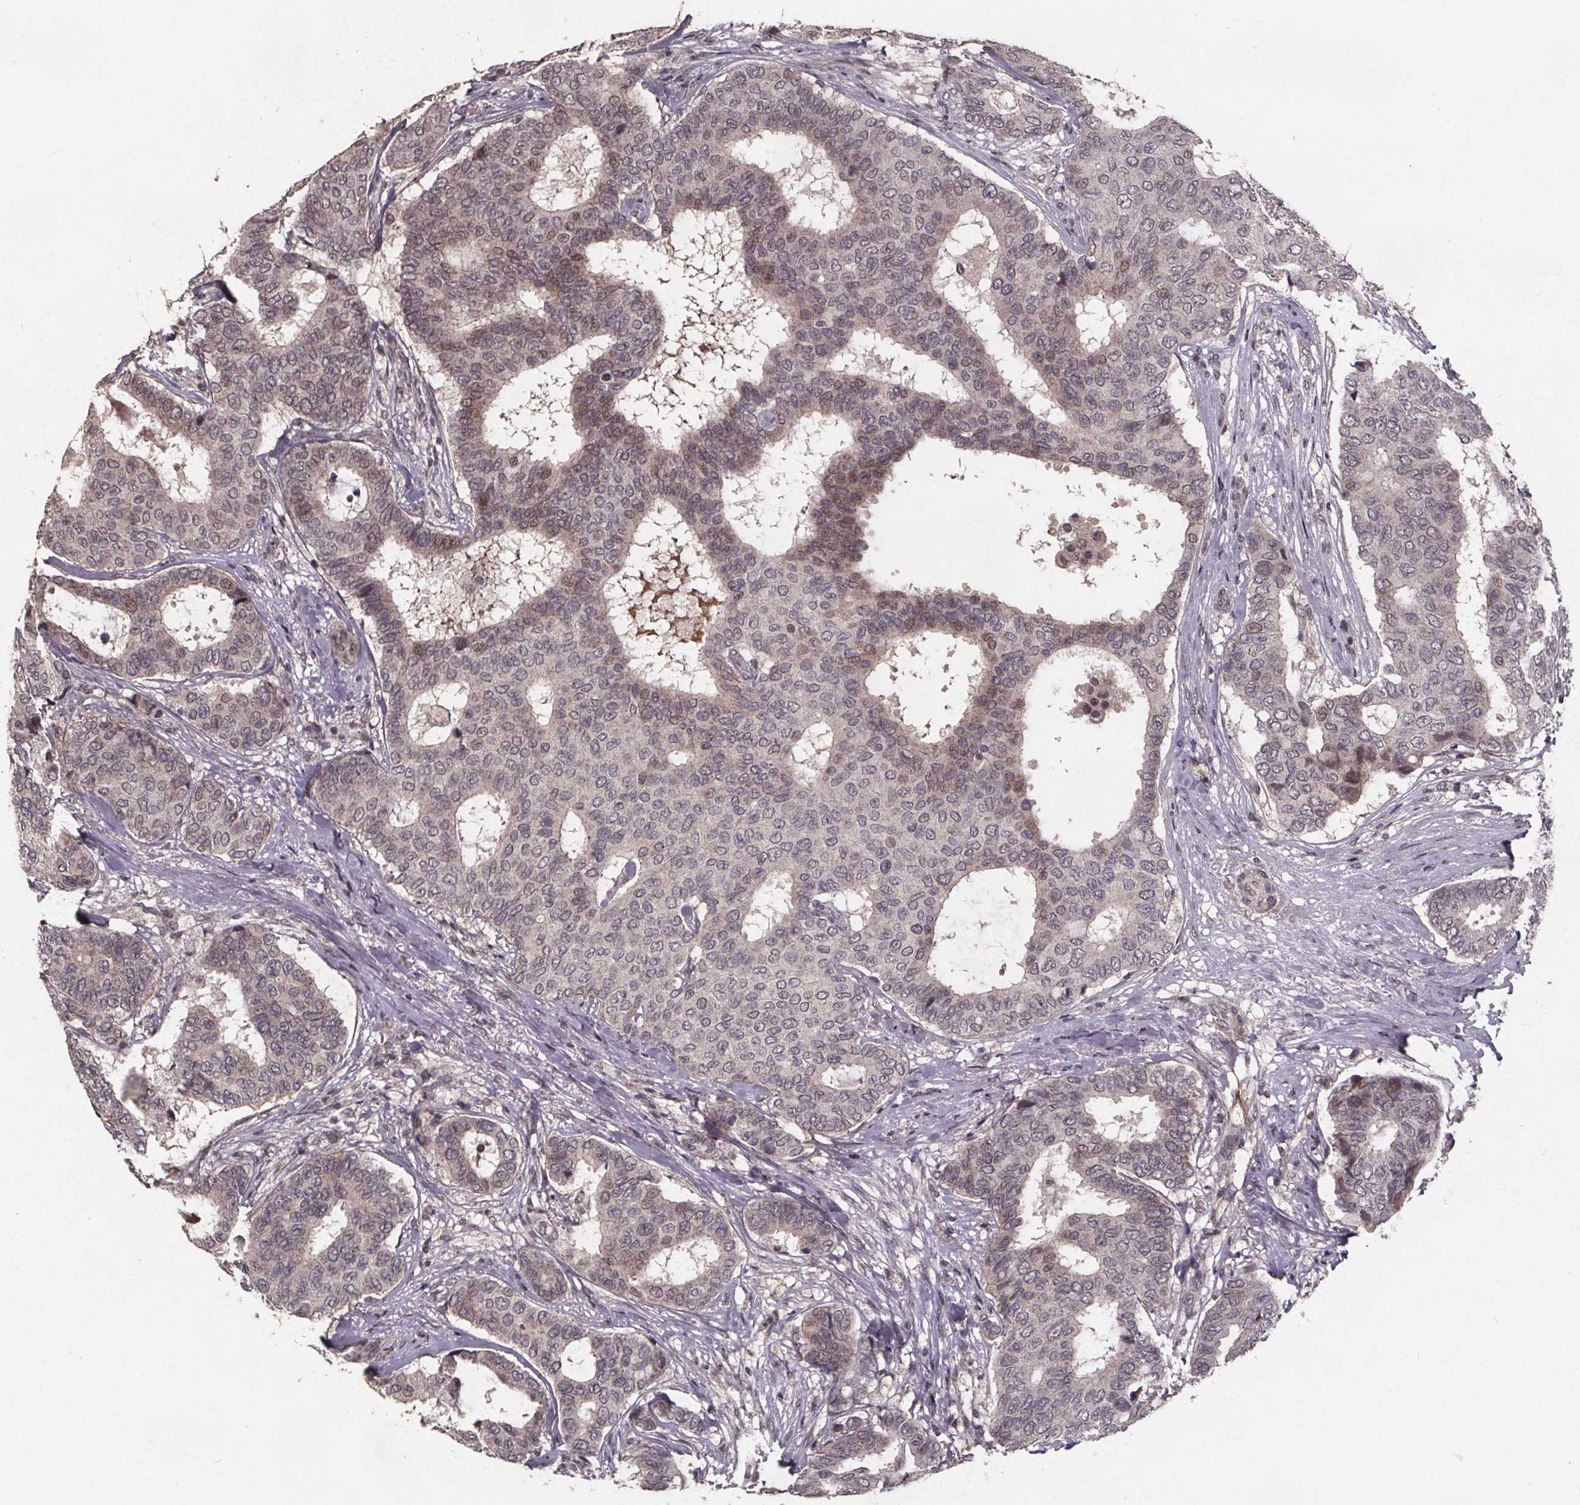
{"staining": {"intensity": "negative", "quantity": "none", "location": "none"}, "tissue": "breast cancer", "cell_type": "Tumor cells", "image_type": "cancer", "snomed": [{"axis": "morphology", "description": "Duct carcinoma"}, {"axis": "topography", "description": "Breast"}], "caption": "This histopathology image is of breast invasive ductal carcinoma stained with immunohistochemistry (IHC) to label a protein in brown with the nuclei are counter-stained blue. There is no positivity in tumor cells.", "gene": "GPX3", "patient": {"sex": "female", "age": 75}}